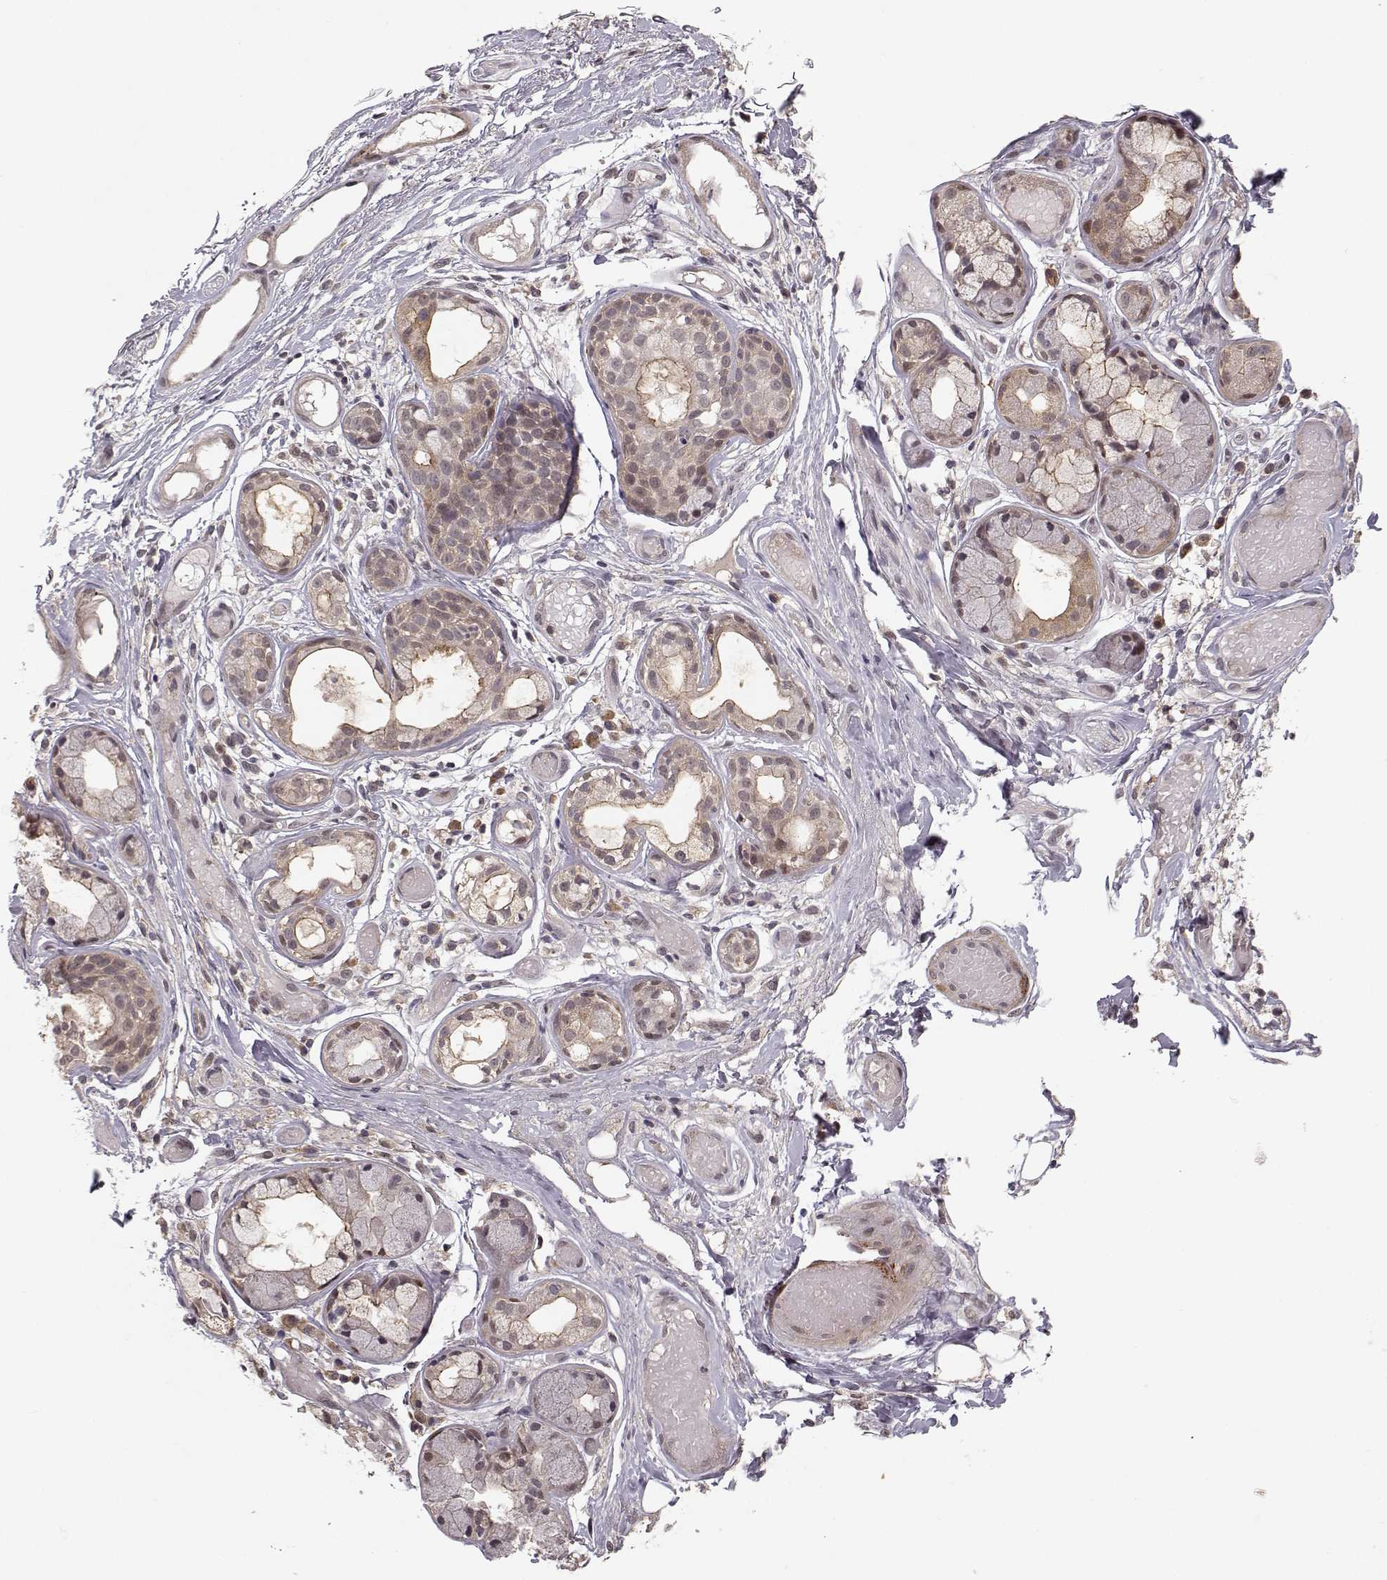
{"staining": {"intensity": "moderate", "quantity": "<25%", "location": "nuclear"}, "tissue": "adipose tissue", "cell_type": "Adipocytes", "image_type": "normal", "snomed": [{"axis": "morphology", "description": "Normal tissue, NOS"}, {"axis": "topography", "description": "Cartilage tissue"}], "caption": "A high-resolution histopathology image shows immunohistochemistry (IHC) staining of unremarkable adipose tissue, which shows moderate nuclear positivity in about <25% of adipocytes. (Stains: DAB (3,3'-diaminobenzidine) in brown, nuclei in blue, Microscopy: brightfield microscopy at high magnification).", "gene": "PLEKHG3", "patient": {"sex": "male", "age": 62}}